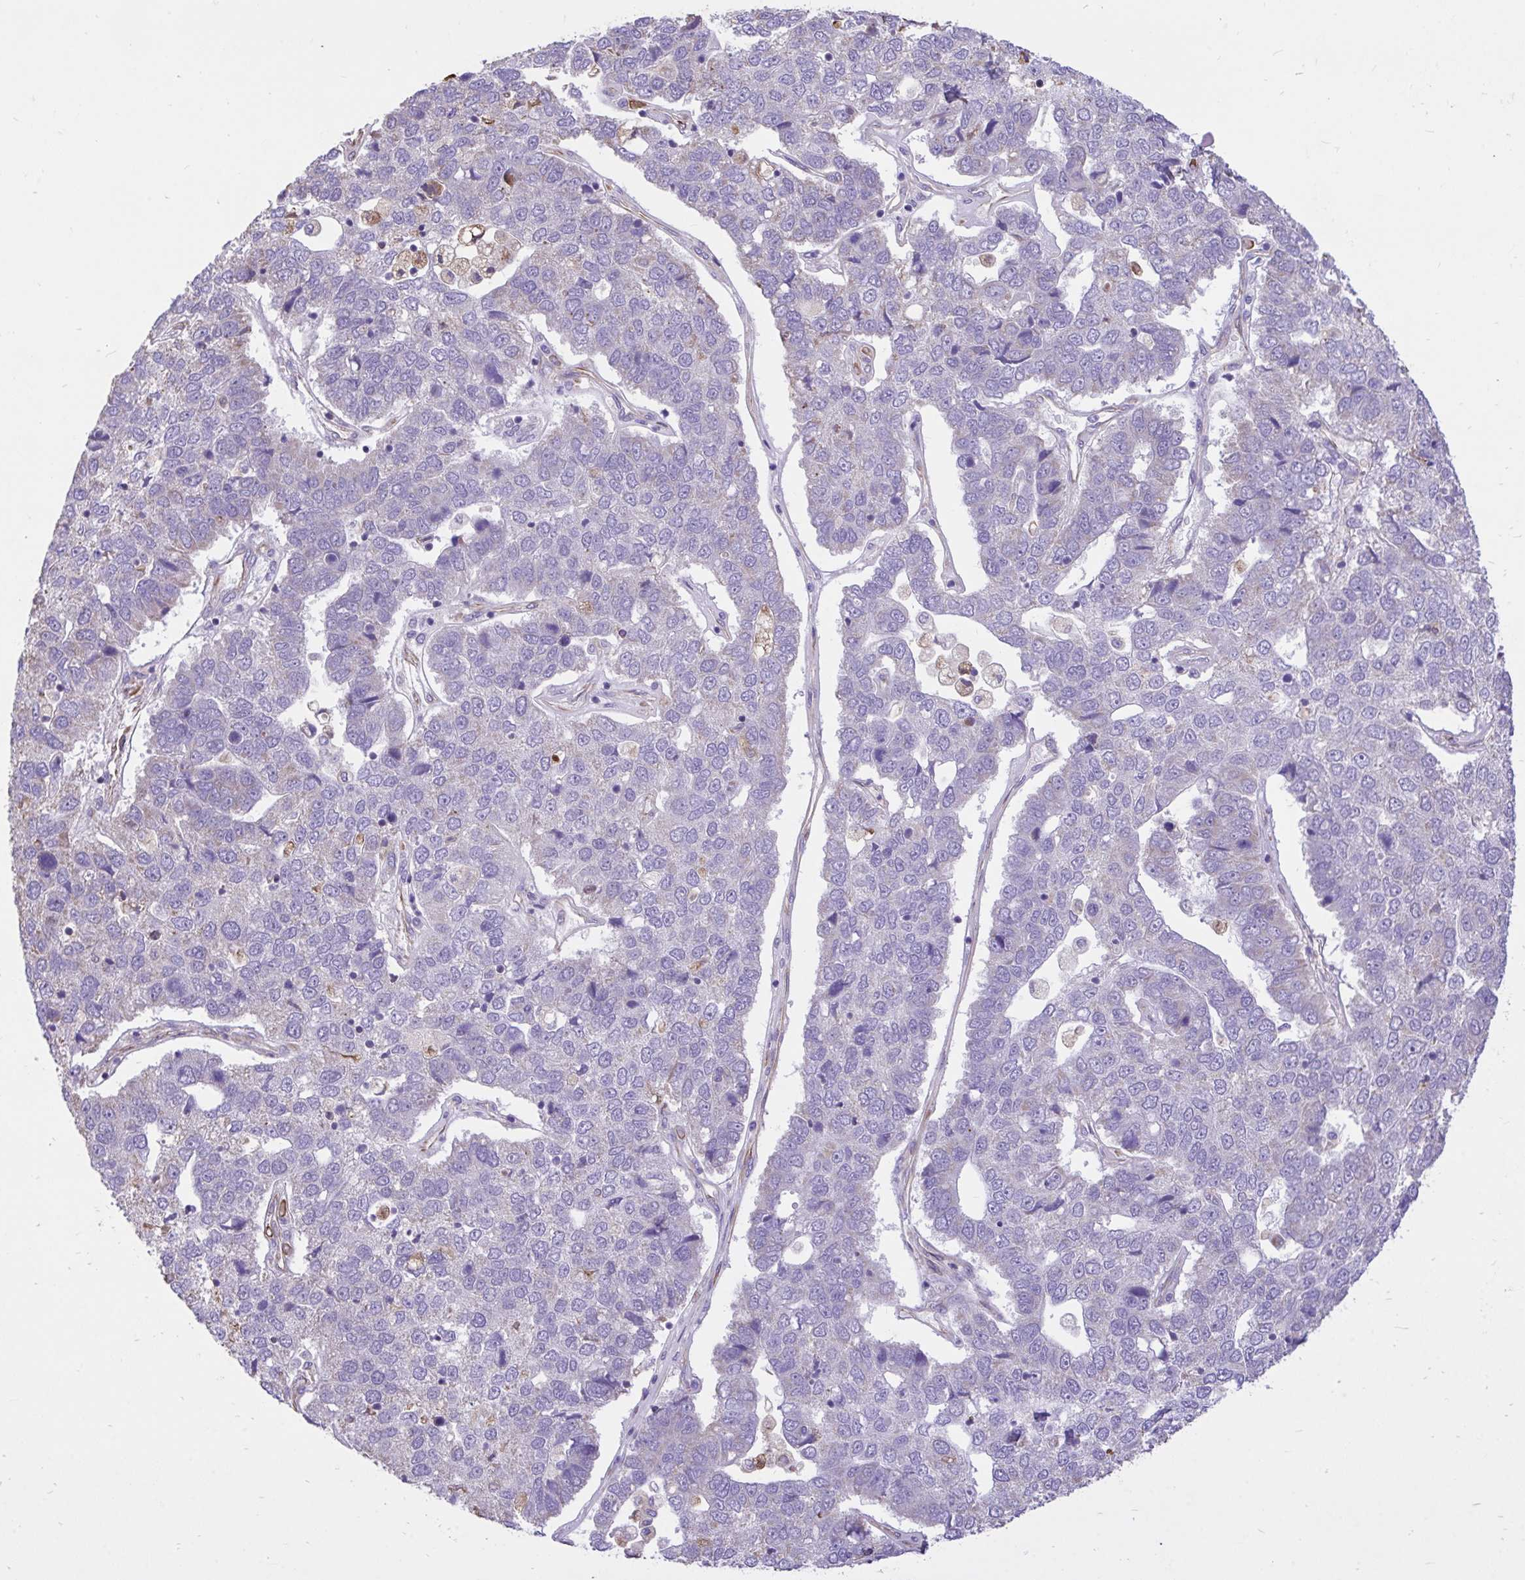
{"staining": {"intensity": "negative", "quantity": "none", "location": "none"}, "tissue": "pancreatic cancer", "cell_type": "Tumor cells", "image_type": "cancer", "snomed": [{"axis": "morphology", "description": "Adenocarcinoma, NOS"}, {"axis": "topography", "description": "Pancreas"}], "caption": "Immunohistochemistry (IHC) of adenocarcinoma (pancreatic) shows no positivity in tumor cells.", "gene": "RNF103", "patient": {"sex": "female", "age": 61}}